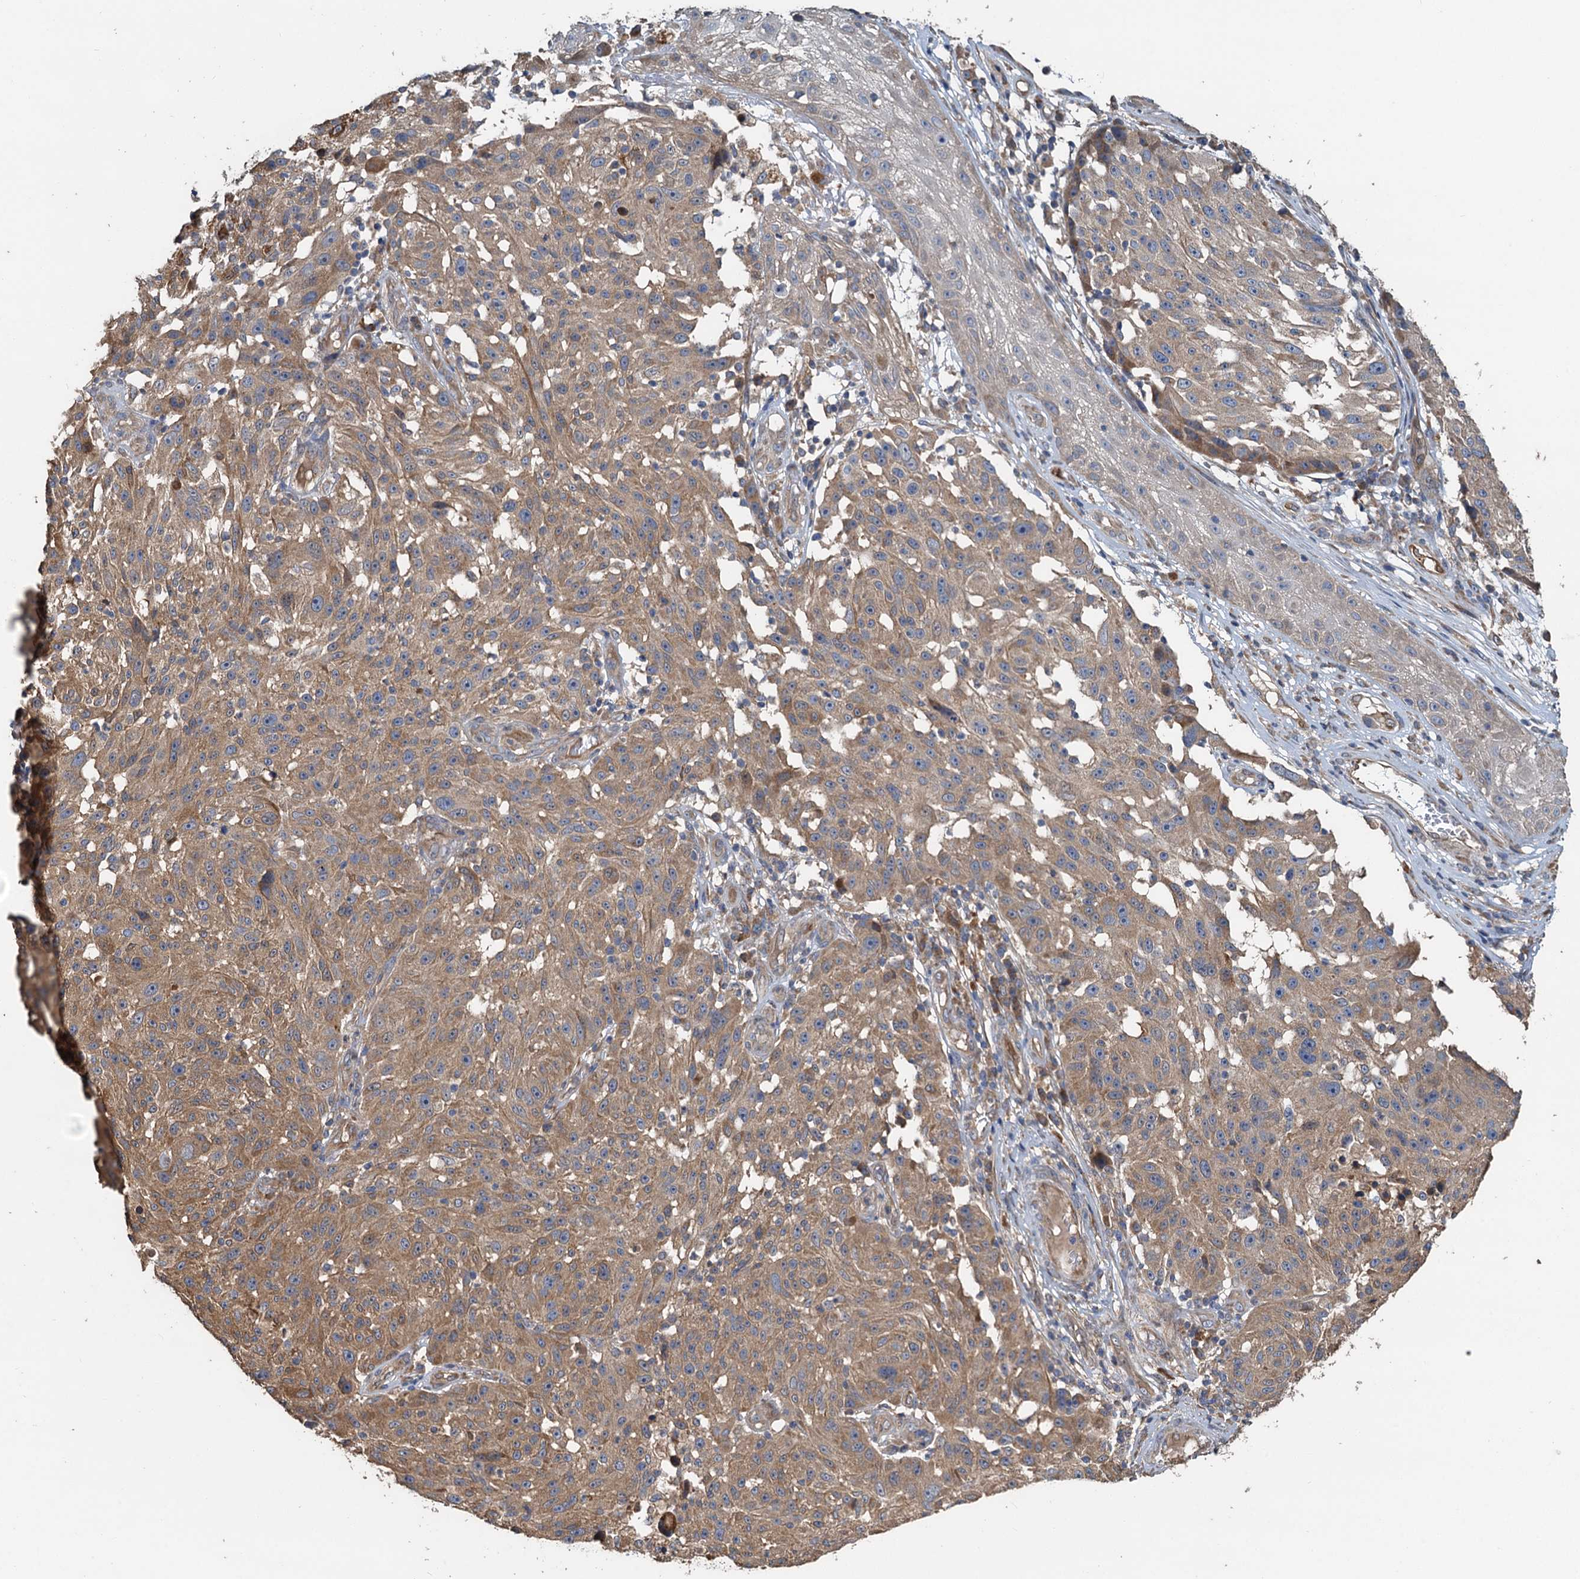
{"staining": {"intensity": "moderate", "quantity": ">75%", "location": "cytoplasmic/membranous"}, "tissue": "melanoma", "cell_type": "Tumor cells", "image_type": "cancer", "snomed": [{"axis": "morphology", "description": "Malignant melanoma, NOS"}, {"axis": "topography", "description": "Skin"}], "caption": "This histopathology image reveals immunohistochemistry (IHC) staining of melanoma, with medium moderate cytoplasmic/membranous staining in approximately >75% of tumor cells.", "gene": "HYI", "patient": {"sex": "male", "age": 53}}